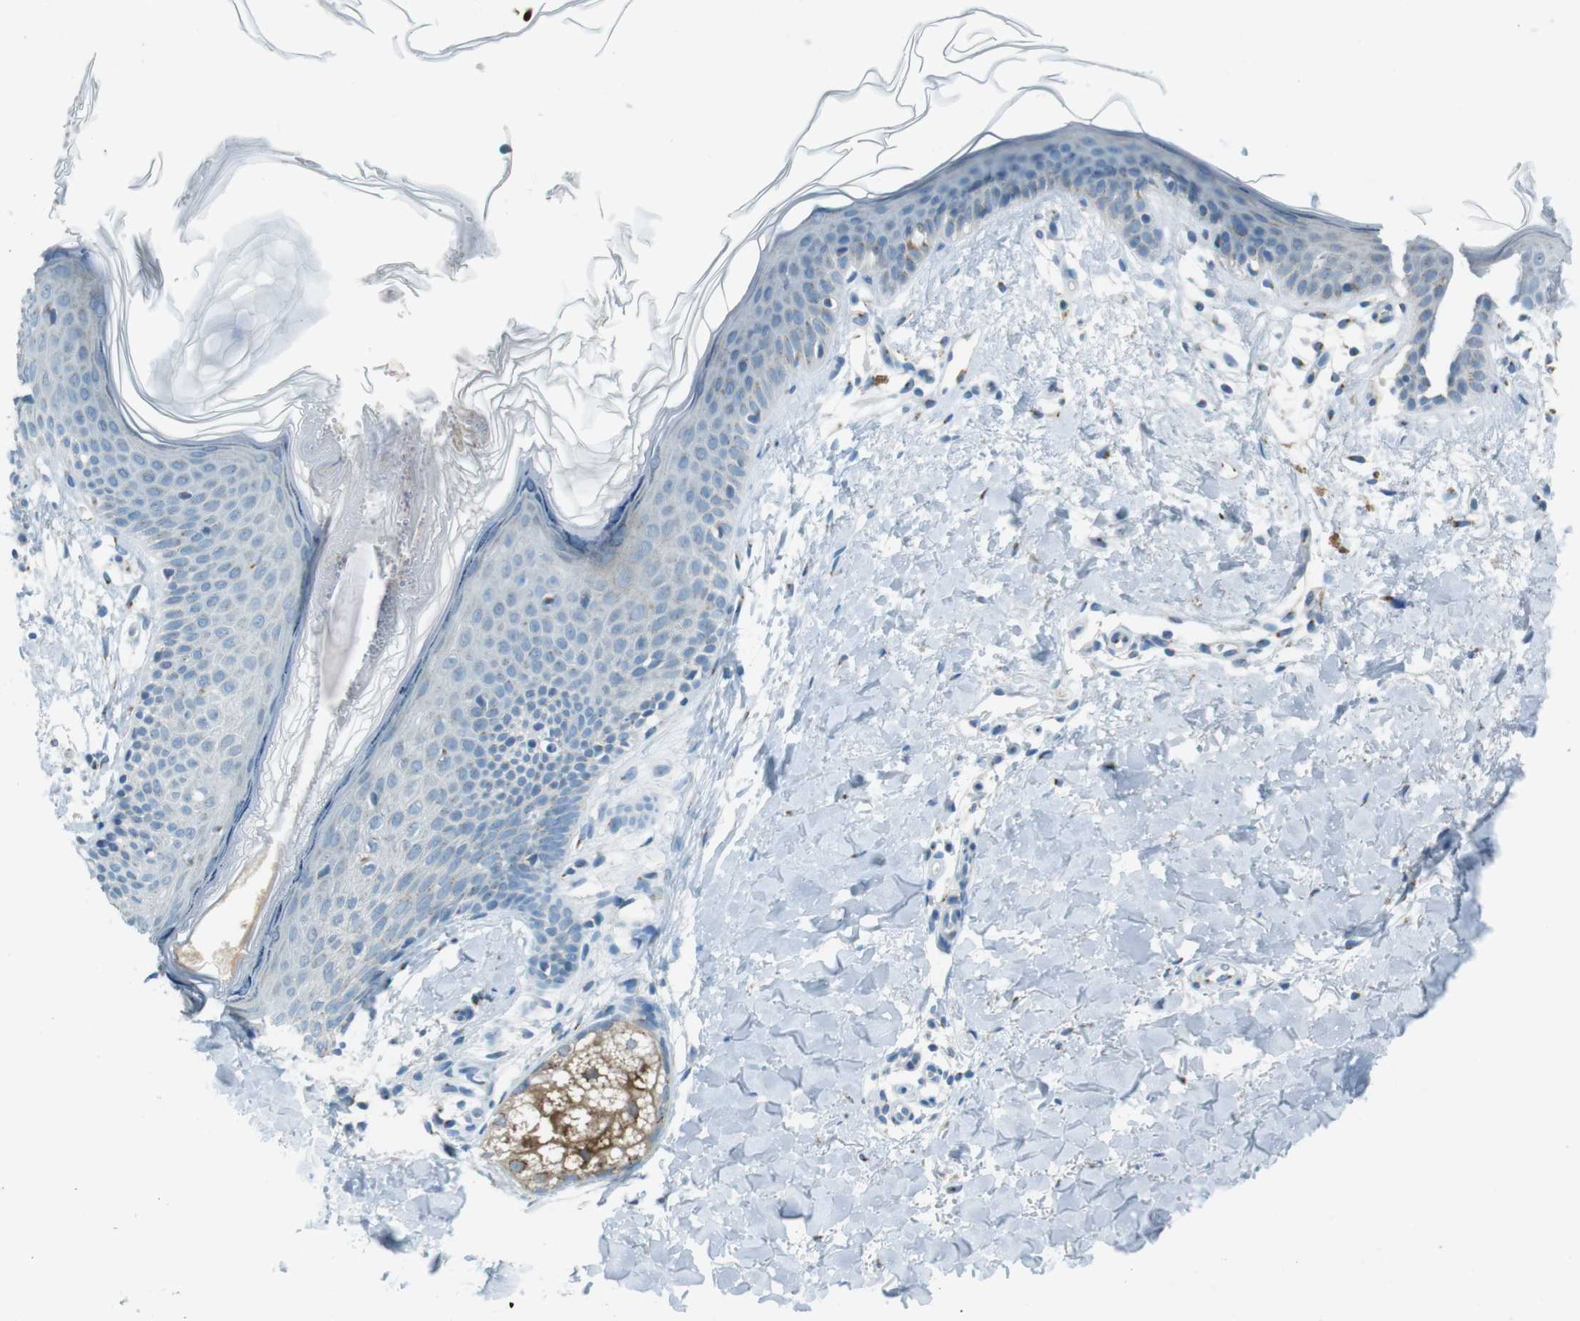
{"staining": {"intensity": "negative", "quantity": "none", "location": "none"}, "tissue": "skin", "cell_type": "Fibroblasts", "image_type": "normal", "snomed": [{"axis": "morphology", "description": "Normal tissue, NOS"}, {"axis": "topography", "description": "Skin"}], "caption": "The histopathology image exhibits no staining of fibroblasts in normal skin.", "gene": "TXNDC15", "patient": {"sex": "female", "age": 56}}